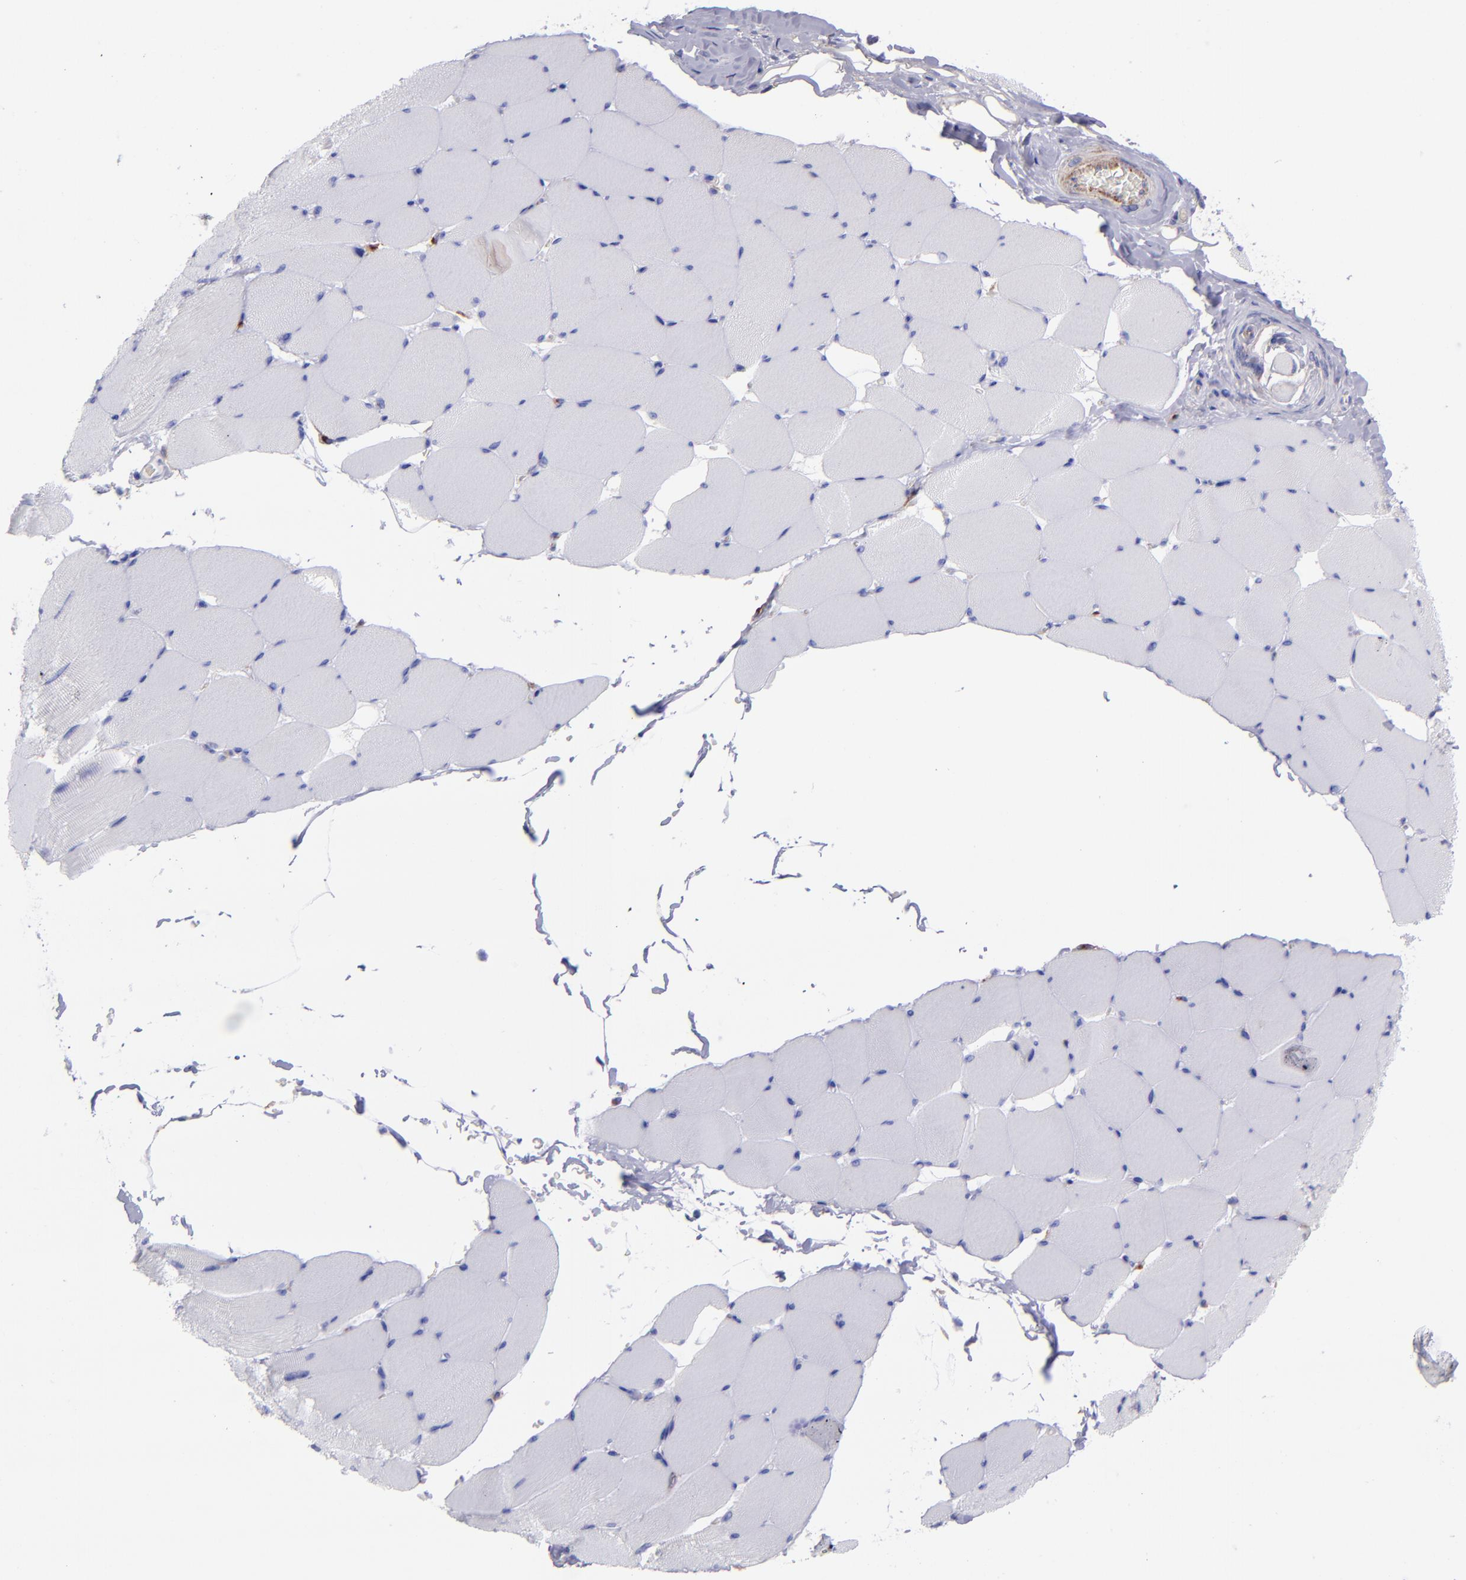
{"staining": {"intensity": "negative", "quantity": "none", "location": "none"}, "tissue": "skeletal muscle", "cell_type": "Myocytes", "image_type": "normal", "snomed": [{"axis": "morphology", "description": "Normal tissue, NOS"}, {"axis": "topography", "description": "Skeletal muscle"}], "caption": "Immunohistochemical staining of unremarkable skeletal muscle shows no significant staining in myocytes. (IHC, brightfield microscopy, high magnification).", "gene": "ITGAV", "patient": {"sex": "male", "age": 62}}